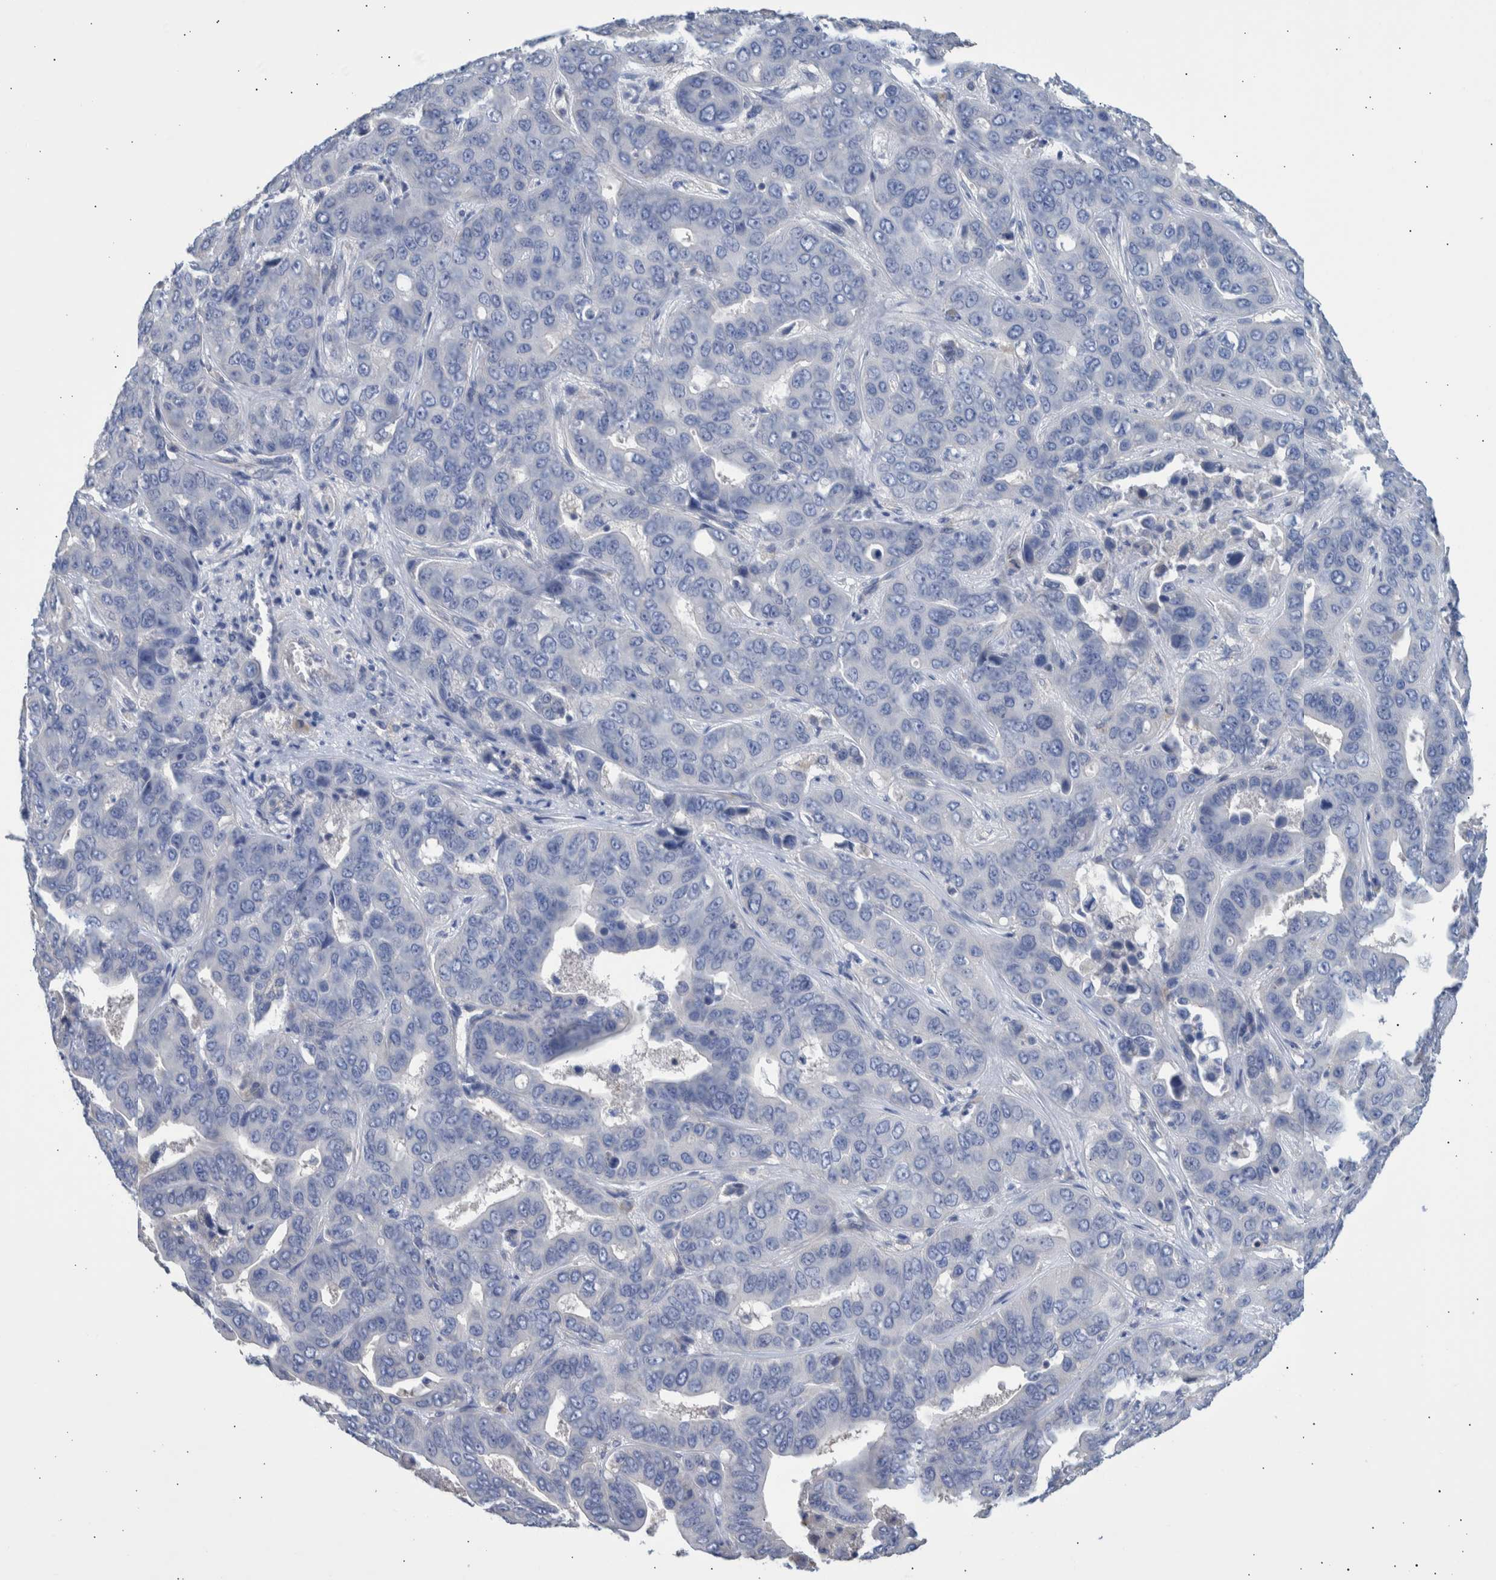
{"staining": {"intensity": "negative", "quantity": "none", "location": "none"}, "tissue": "liver cancer", "cell_type": "Tumor cells", "image_type": "cancer", "snomed": [{"axis": "morphology", "description": "Cholangiocarcinoma"}, {"axis": "topography", "description": "Liver"}], "caption": "Liver cancer stained for a protein using immunohistochemistry (IHC) reveals no staining tumor cells.", "gene": "PPP3CC", "patient": {"sex": "female", "age": 52}}